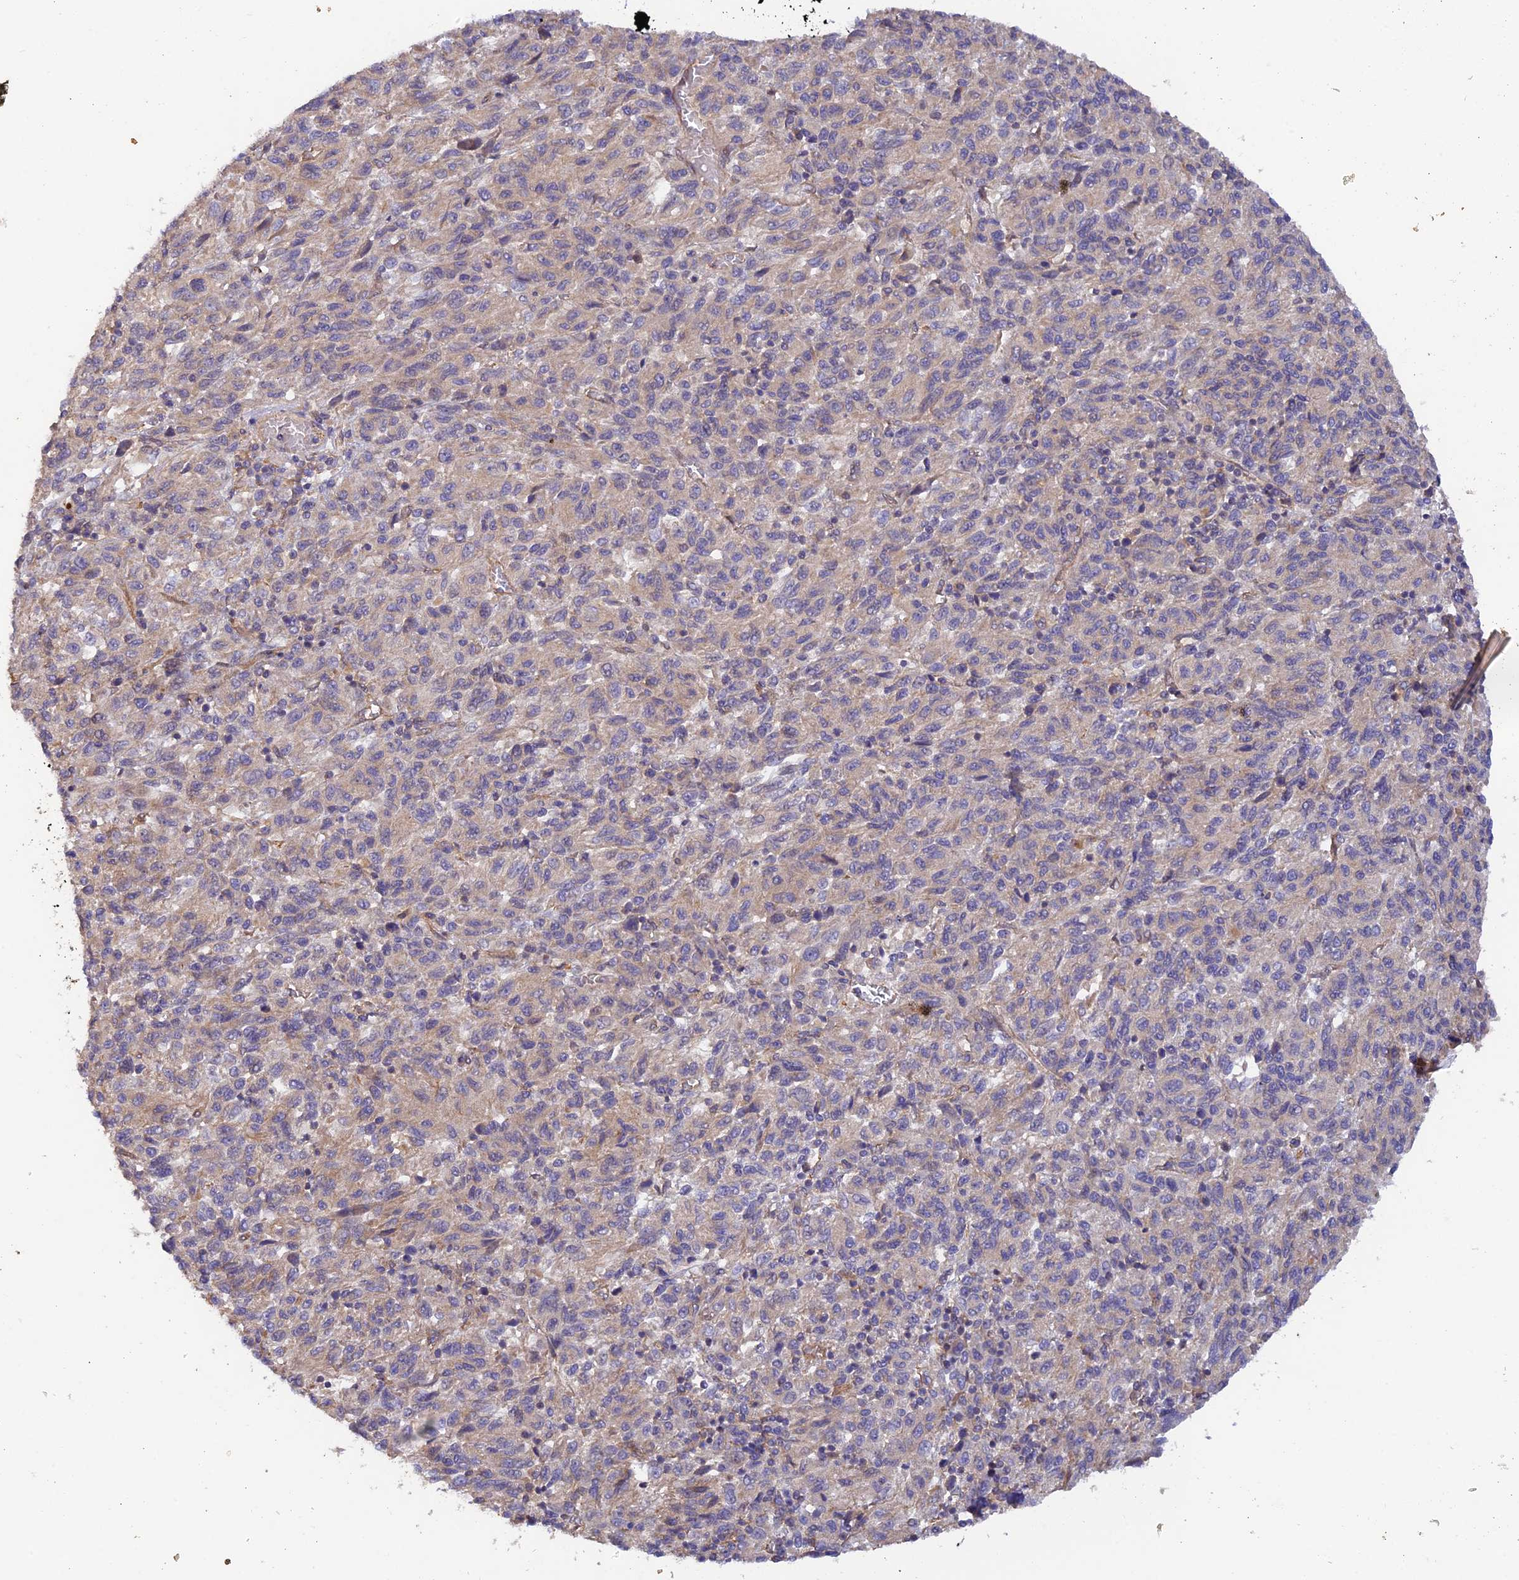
{"staining": {"intensity": "negative", "quantity": "none", "location": "none"}, "tissue": "melanoma", "cell_type": "Tumor cells", "image_type": "cancer", "snomed": [{"axis": "morphology", "description": "Malignant melanoma, Metastatic site"}, {"axis": "topography", "description": "Lung"}], "caption": "Photomicrograph shows no significant protein positivity in tumor cells of malignant melanoma (metastatic site). Nuclei are stained in blue.", "gene": "MYO9A", "patient": {"sex": "male", "age": 64}}